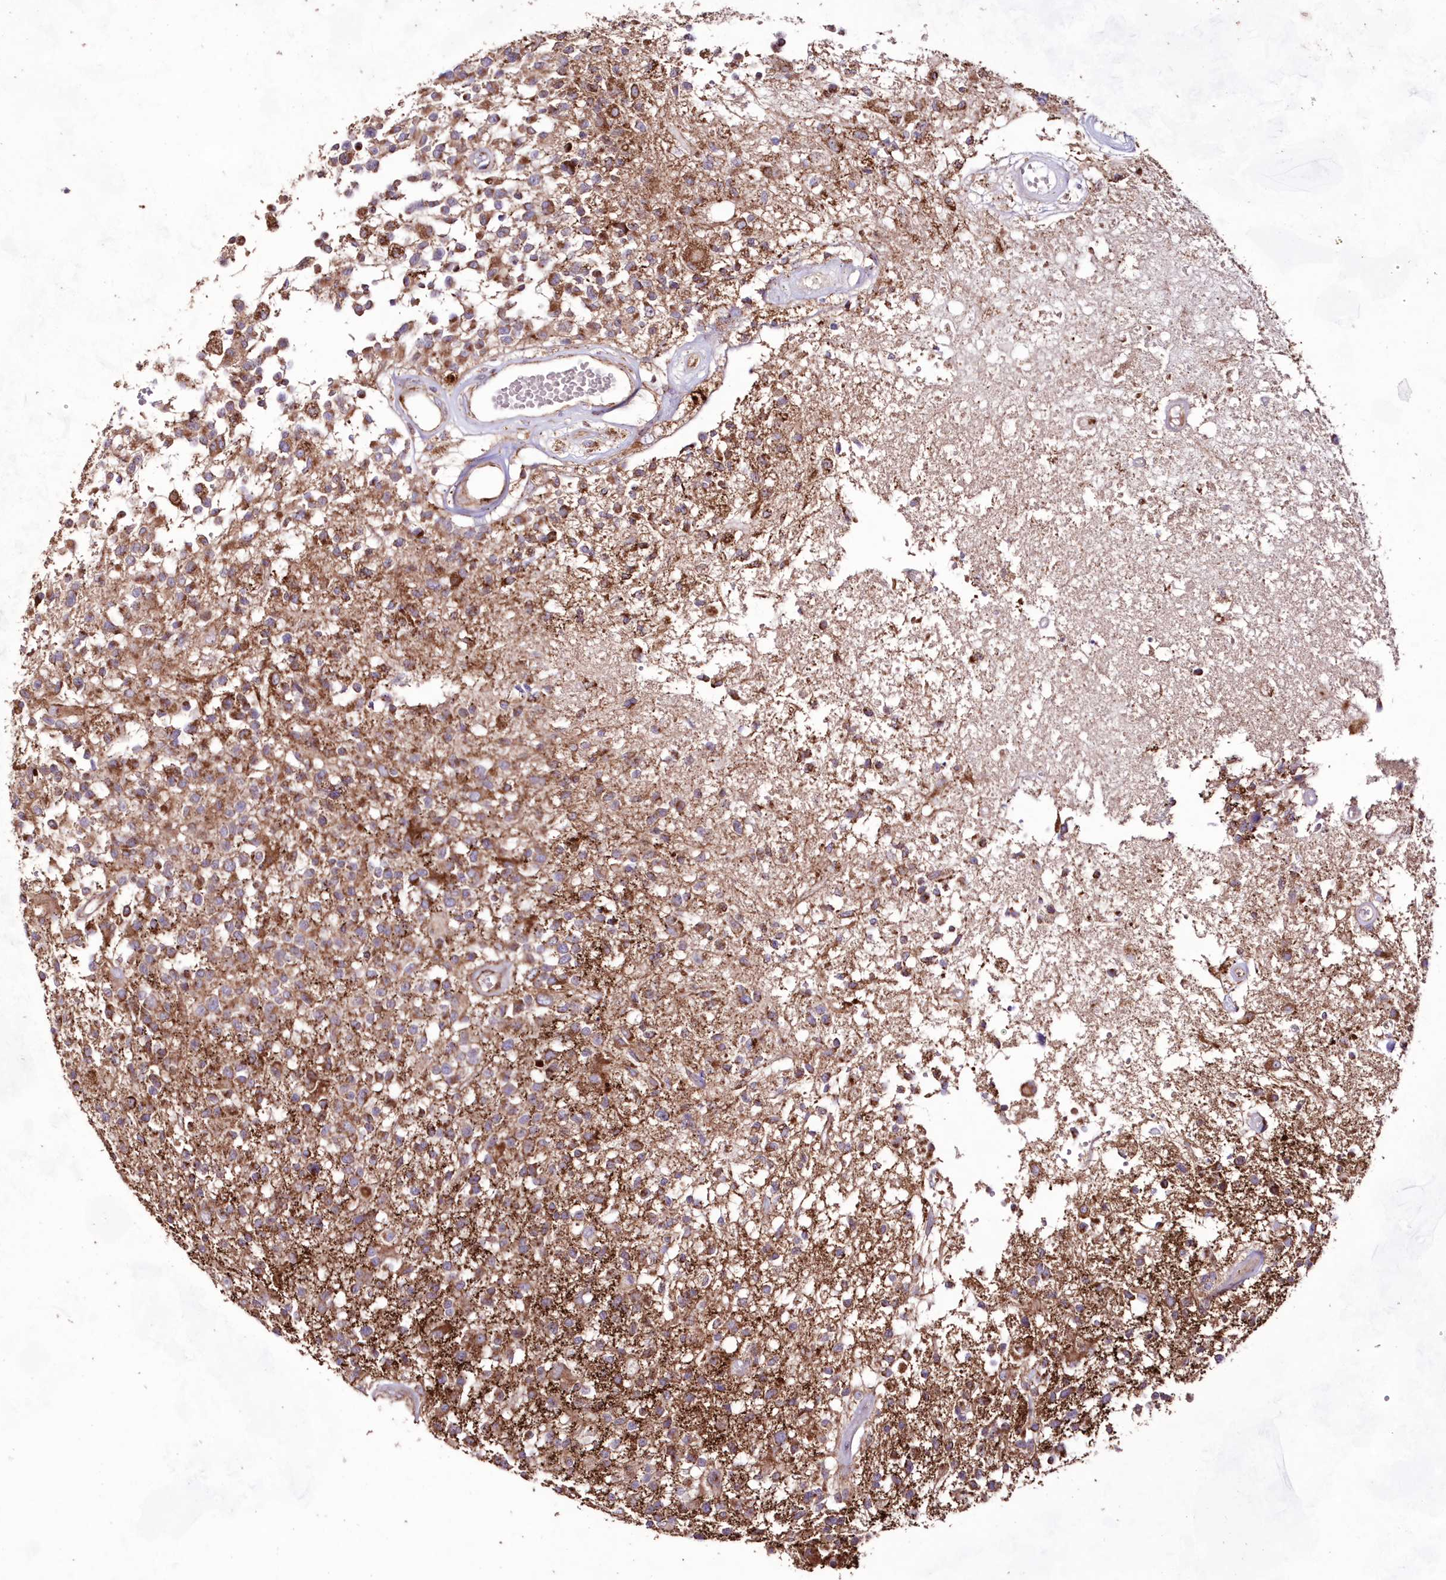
{"staining": {"intensity": "moderate", "quantity": ">75%", "location": "cytoplasmic/membranous"}, "tissue": "glioma", "cell_type": "Tumor cells", "image_type": "cancer", "snomed": [{"axis": "morphology", "description": "Glioma, malignant, High grade"}, {"axis": "morphology", "description": "Glioblastoma, NOS"}, {"axis": "topography", "description": "Brain"}], "caption": "DAB (3,3'-diaminobenzidine) immunohistochemical staining of human malignant high-grade glioma displays moderate cytoplasmic/membranous protein positivity in about >75% of tumor cells. (DAB (3,3'-diaminobenzidine) IHC with brightfield microscopy, high magnification).", "gene": "HADHB", "patient": {"sex": "male", "age": 60}}